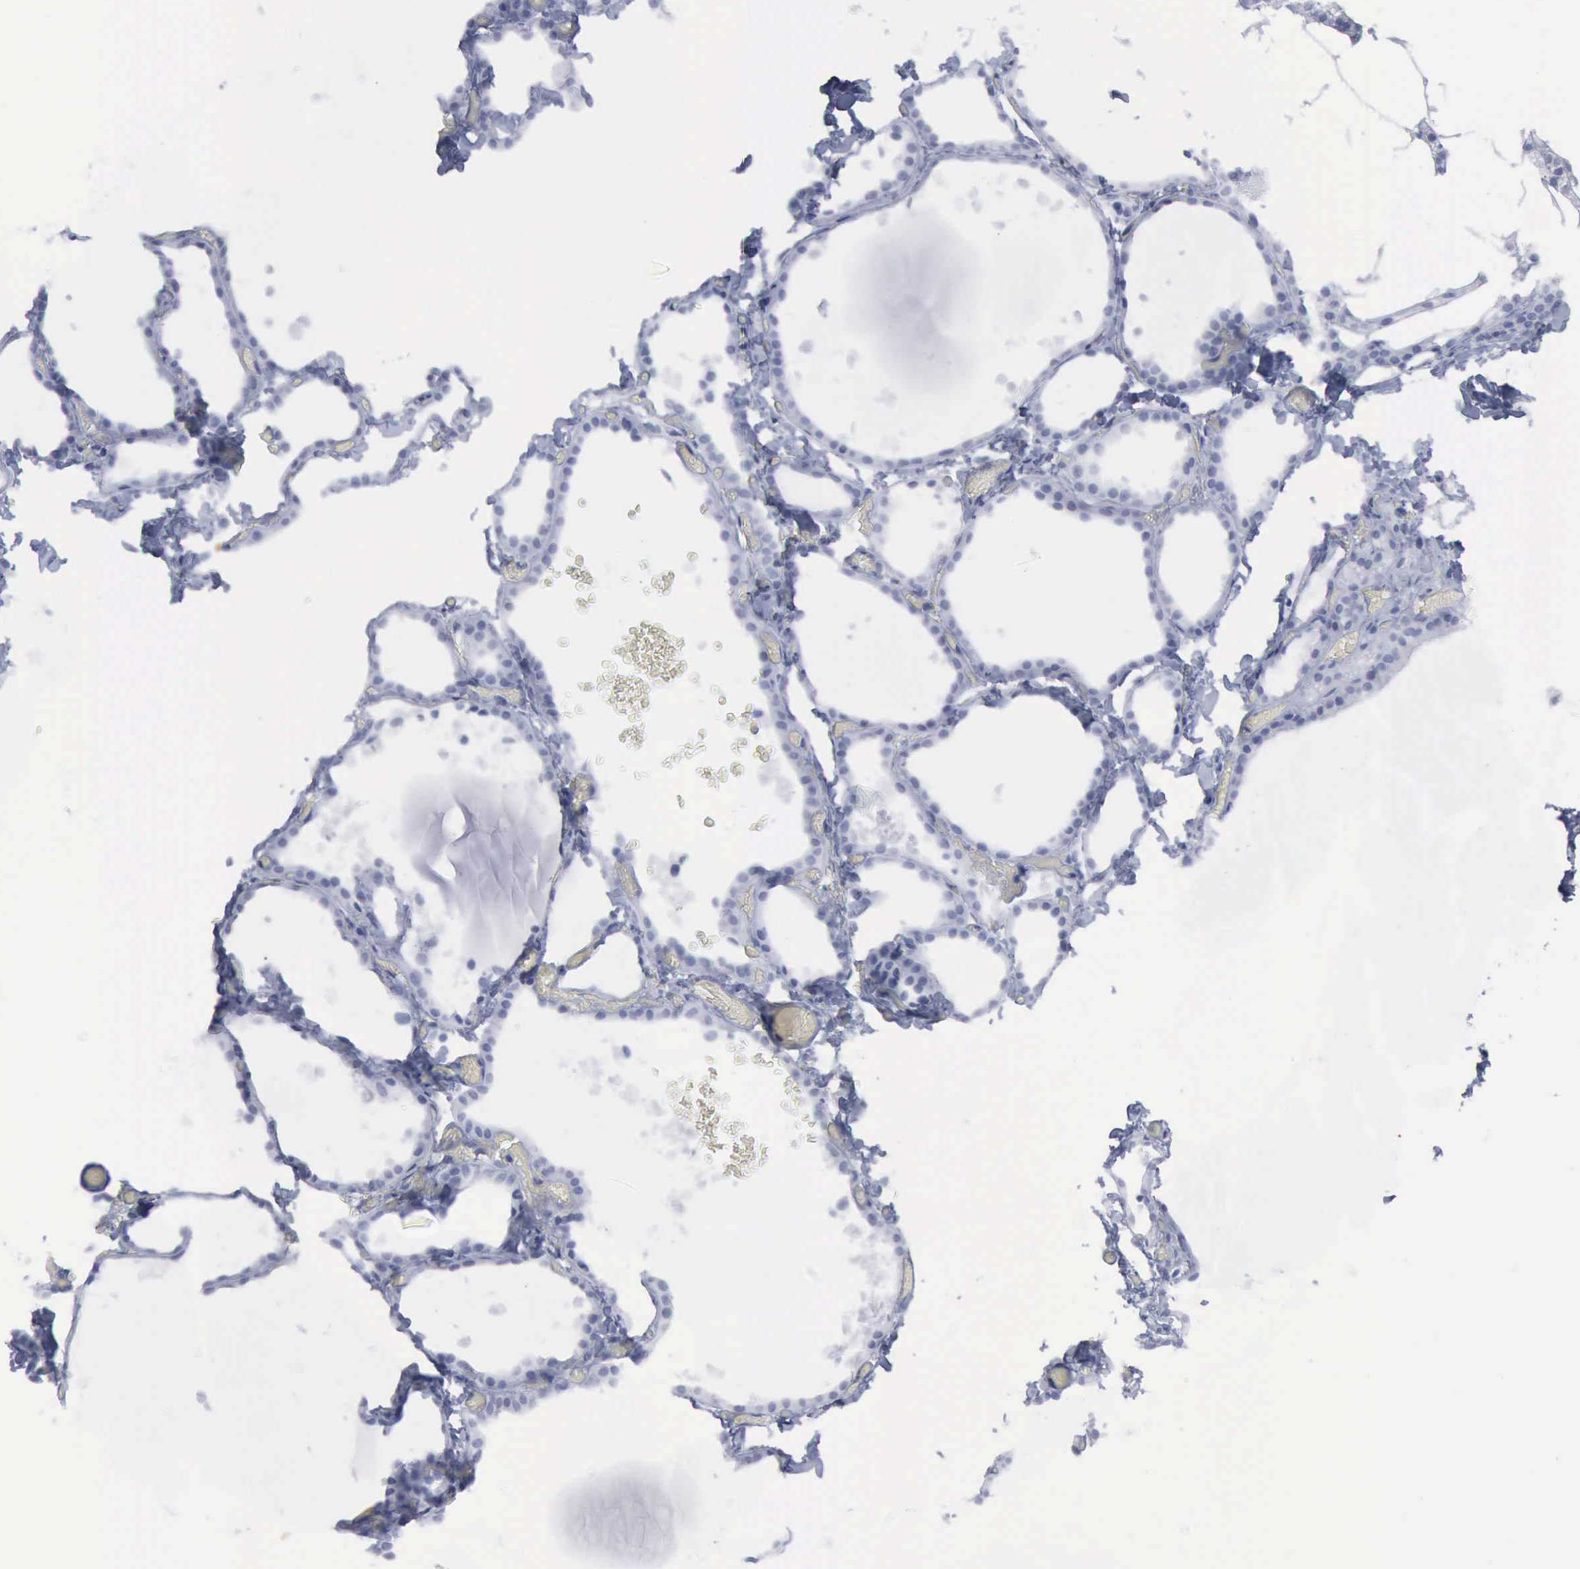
{"staining": {"intensity": "negative", "quantity": "none", "location": "none"}, "tissue": "thyroid gland", "cell_type": "Glandular cells", "image_type": "normal", "snomed": [{"axis": "morphology", "description": "Normal tissue, NOS"}, {"axis": "topography", "description": "Thyroid gland"}], "caption": "This is a image of IHC staining of benign thyroid gland, which shows no positivity in glandular cells.", "gene": "VCAM1", "patient": {"sex": "female", "age": 22}}